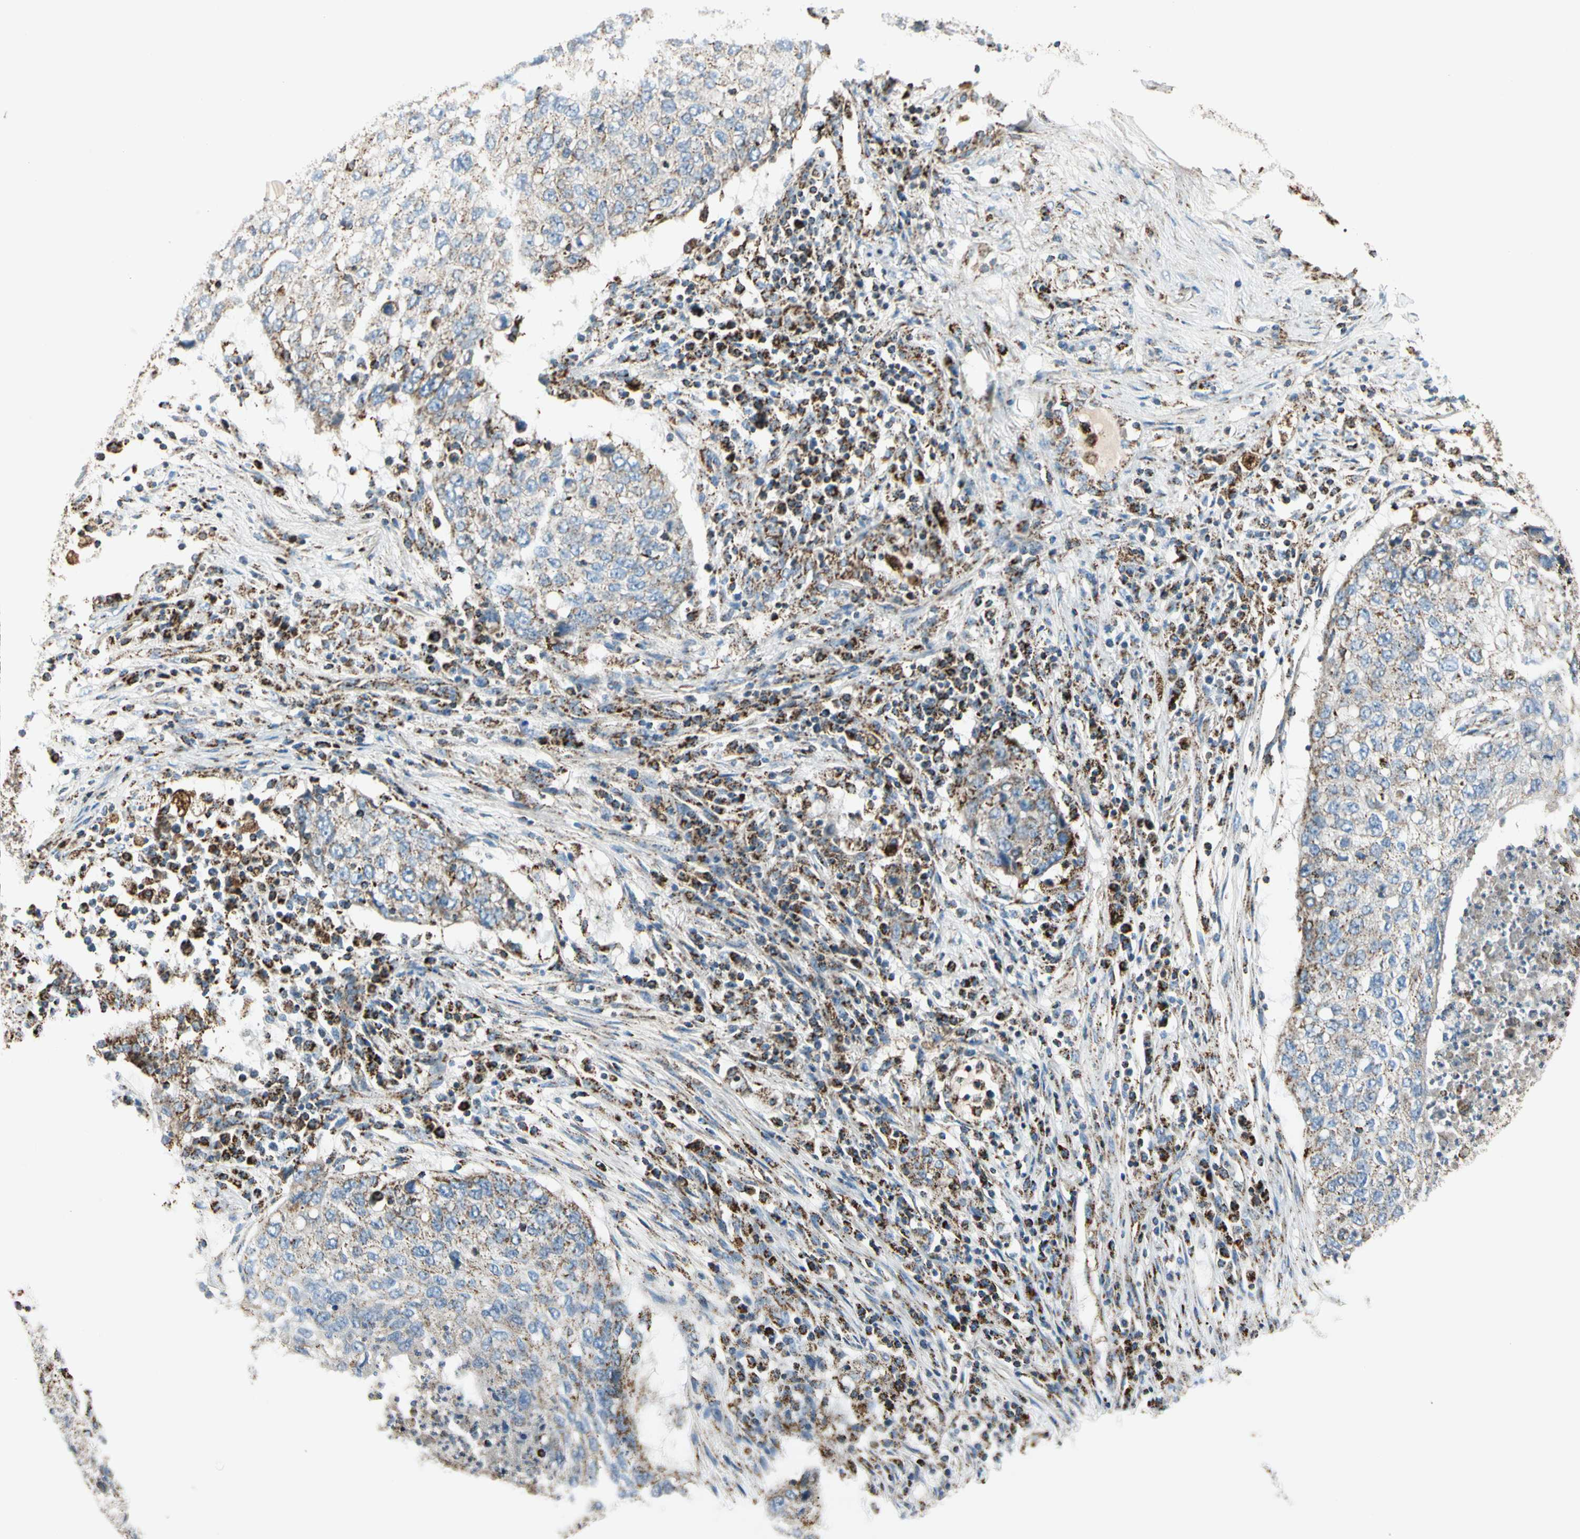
{"staining": {"intensity": "weak", "quantity": ">75%", "location": "cytoplasmic/membranous"}, "tissue": "lung cancer", "cell_type": "Tumor cells", "image_type": "cancer", "snomed": [{"axis": "morphology", "description": "Squamous cell carcinoma, NOS"}, {"axis": "topography", "description": "Lung"}], "caption": "The image reveals staining of lung squamous cell carcinoma, revealing weak cytoplasmic/membranous protein expression (brown color) within tumor cells.", "gene": "ME2", "patient": {"sex": "female", "age": 63}}